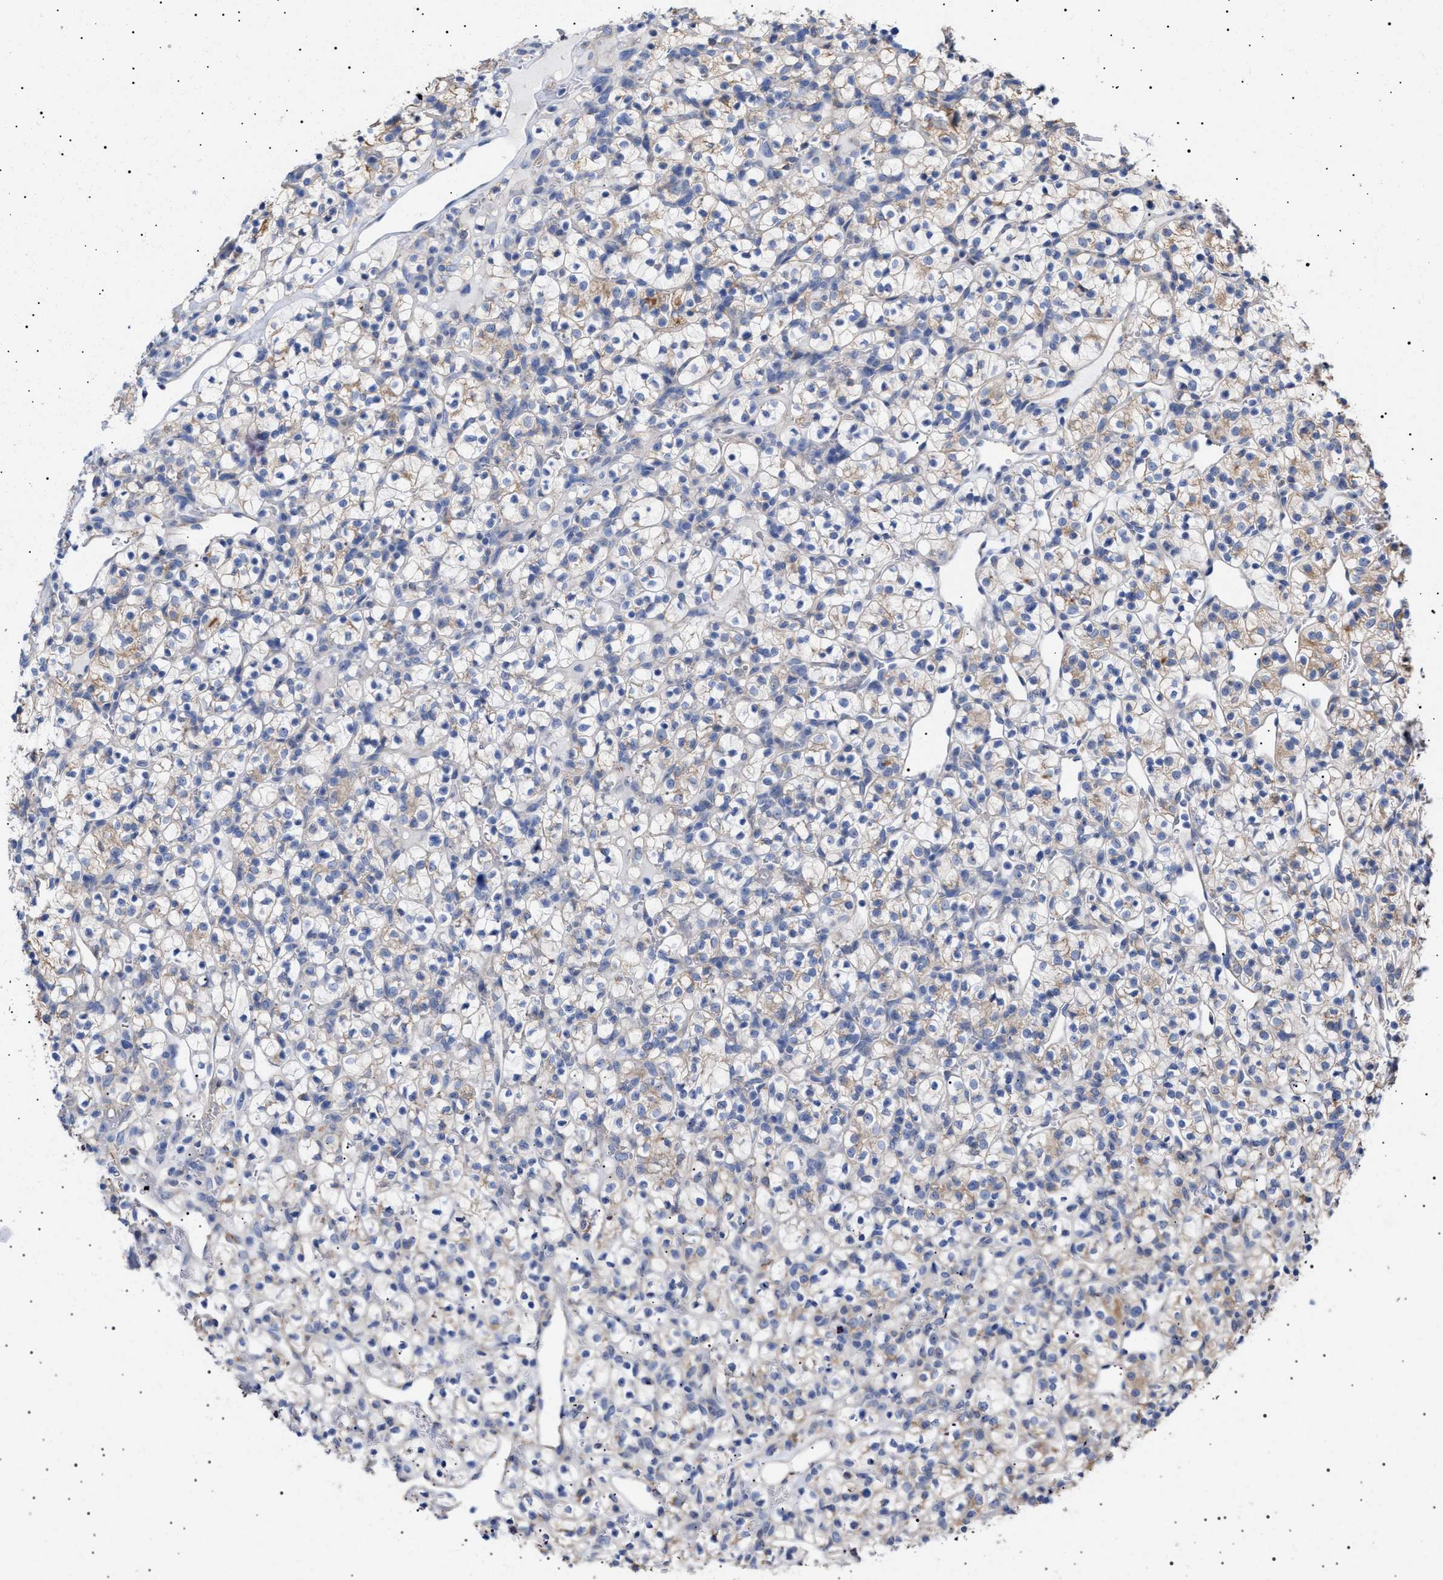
{"staining": {"intensity": "negative", "quantity": "none", "location": "none"}, "tissue": "renal cancer", "cell_type": "Tumor cells", "image_type": "cancer", "snomed": [{"axis": "morphology", "description": "Adenocarcinoma, NOS"}, {"axis": "topography", "description": "Kidney"}], "caption": "A histopathology image of renal cancer (adenocarcinoma) stained for a protein displays no brown staining in tumor cells.", "gene": "ERCC6L2", "patient": {"sex": "female", "age": 57}}